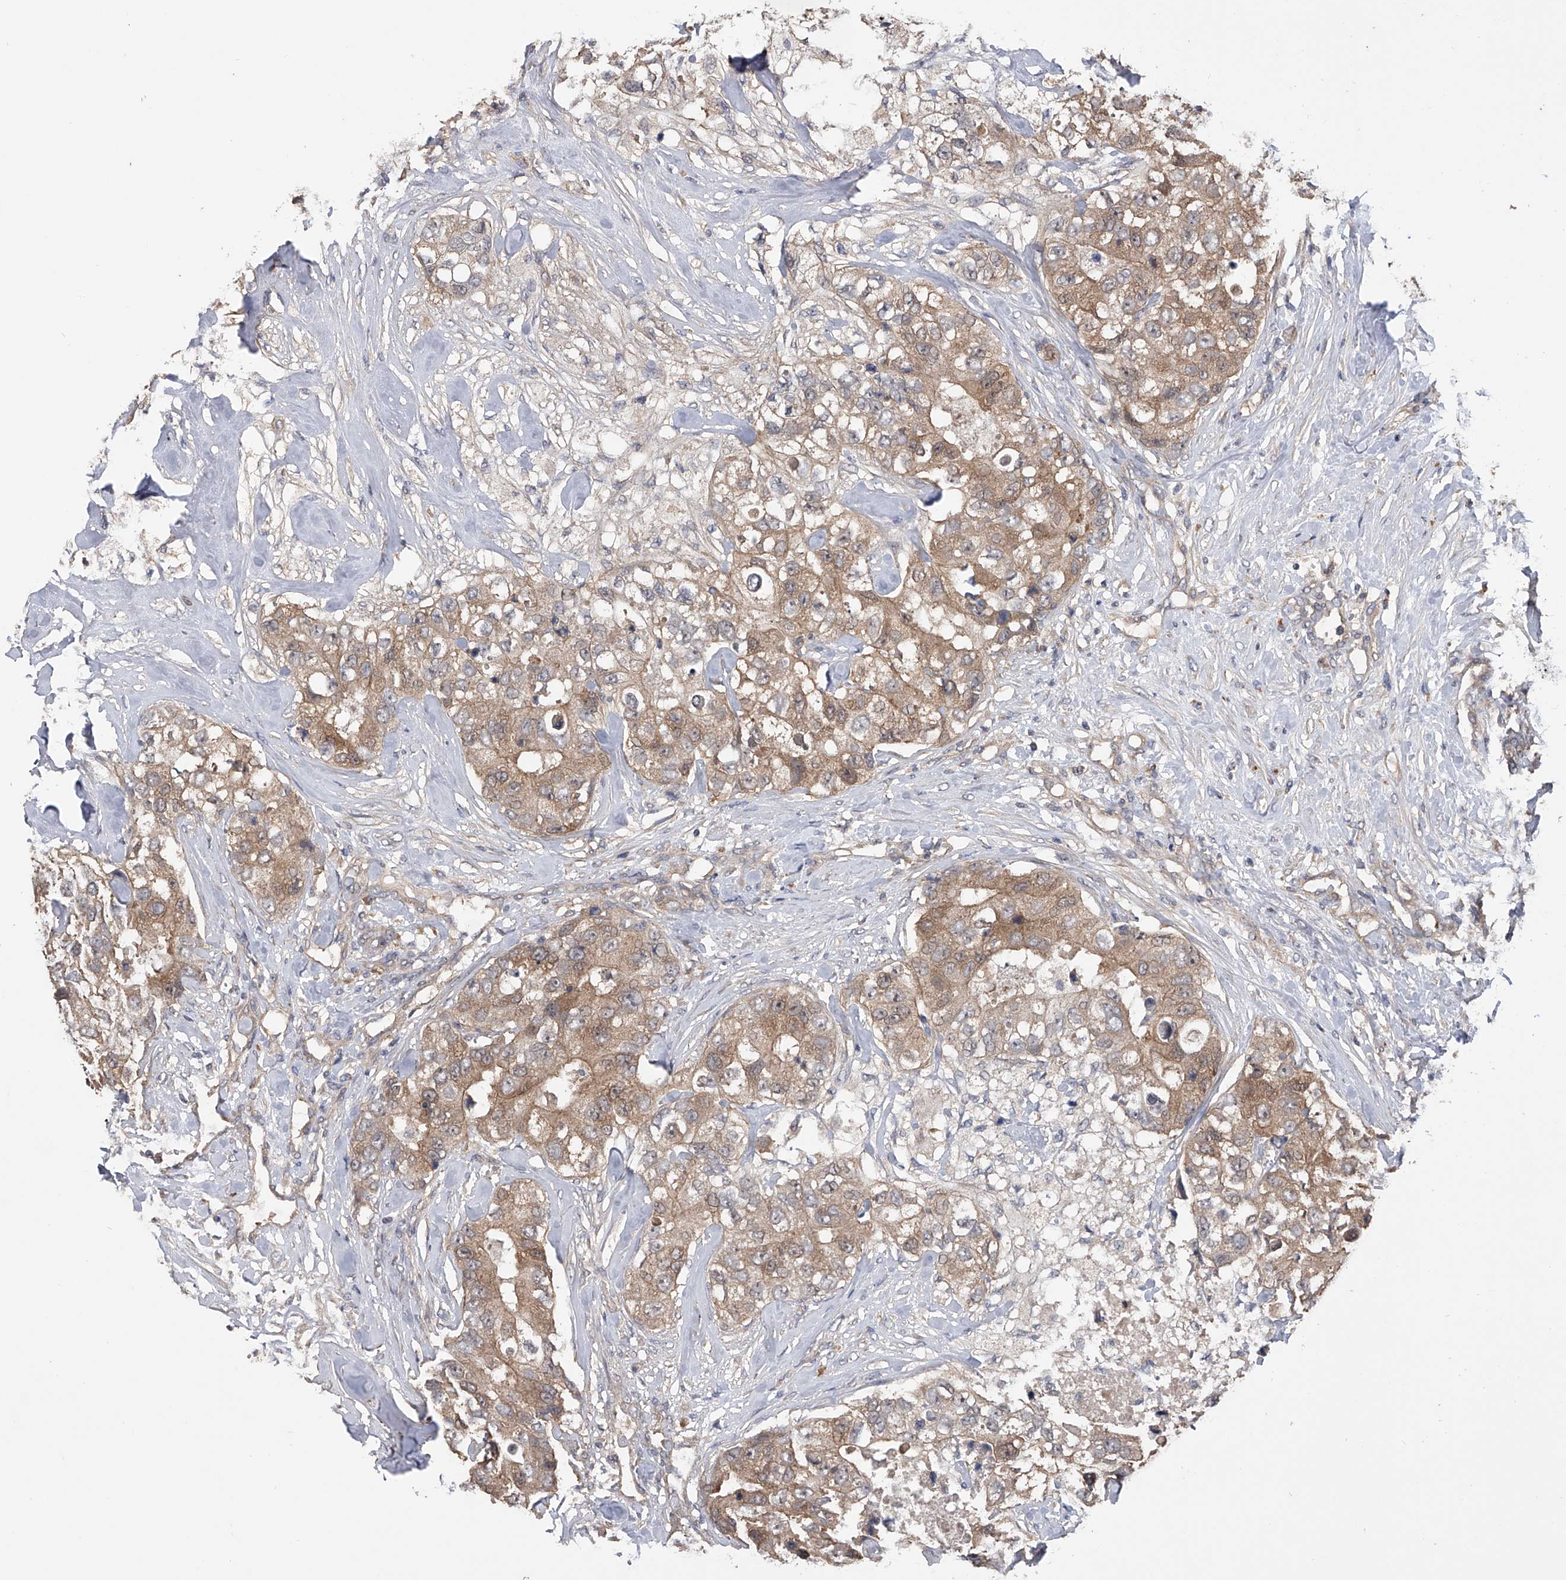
{"staining": {"intensity": "moderate", "quantity": ">75%", "location": "cytoplasmic/membranous"}, "tissue": "breast cancer", "cell_type": "Tumor cells", "image_type": "cancer", "snomed": [{"axis": "morphology", "description": "Duct carcinoma"}, {"axis": "topography", "description": "Breast"}], "caption": "This image exhibits breast cancer stained with immunohistochemistry (IHC) to label a protein in brown. The cytoplasmic/membranous of tumor cells show moderate positivity for the protein. Nuclei are counter-stained blue.", "gene": "CFAP298", "patient": {"sex": "female", "age": 62}}